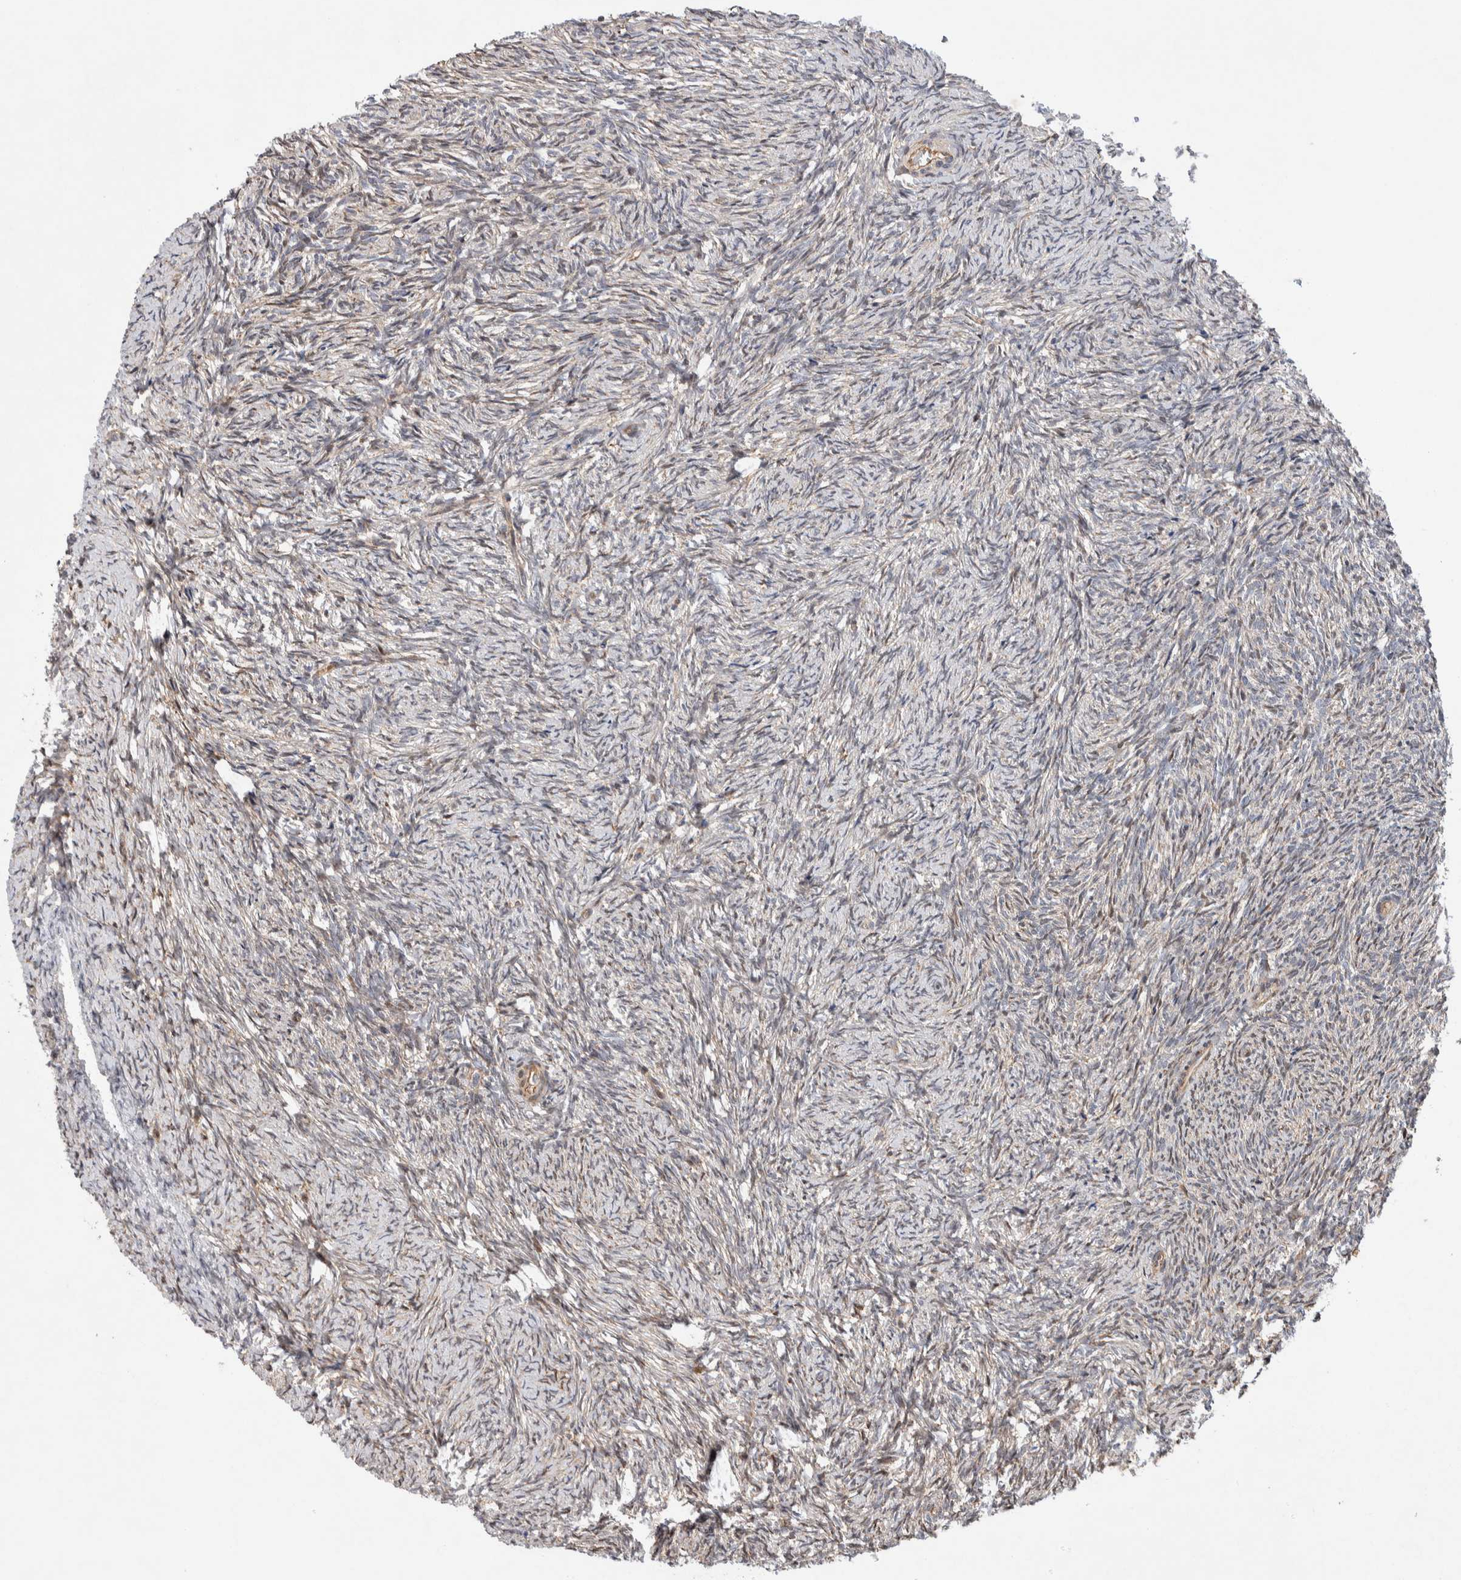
{"staining": {"intensity": "weak", "quantity": "<25%", "location": "cytoplasmic/membranous"}, "tissue": "ovary", "cell_type": "Ovarian stroma cells", "image_type": "normal", "snomed": [{"axis": "morphology", "description": "Normal tissue, NOS"}, {"axis": "topography", "description": "Ovary"}], "caption": "DAB immunohistochemical staining of unremarkable human ovary demonstrates no significant expression in ovarian stroma cells.", "gene": "LZTS1", "patient": {"sex": "female", "age": 41}}